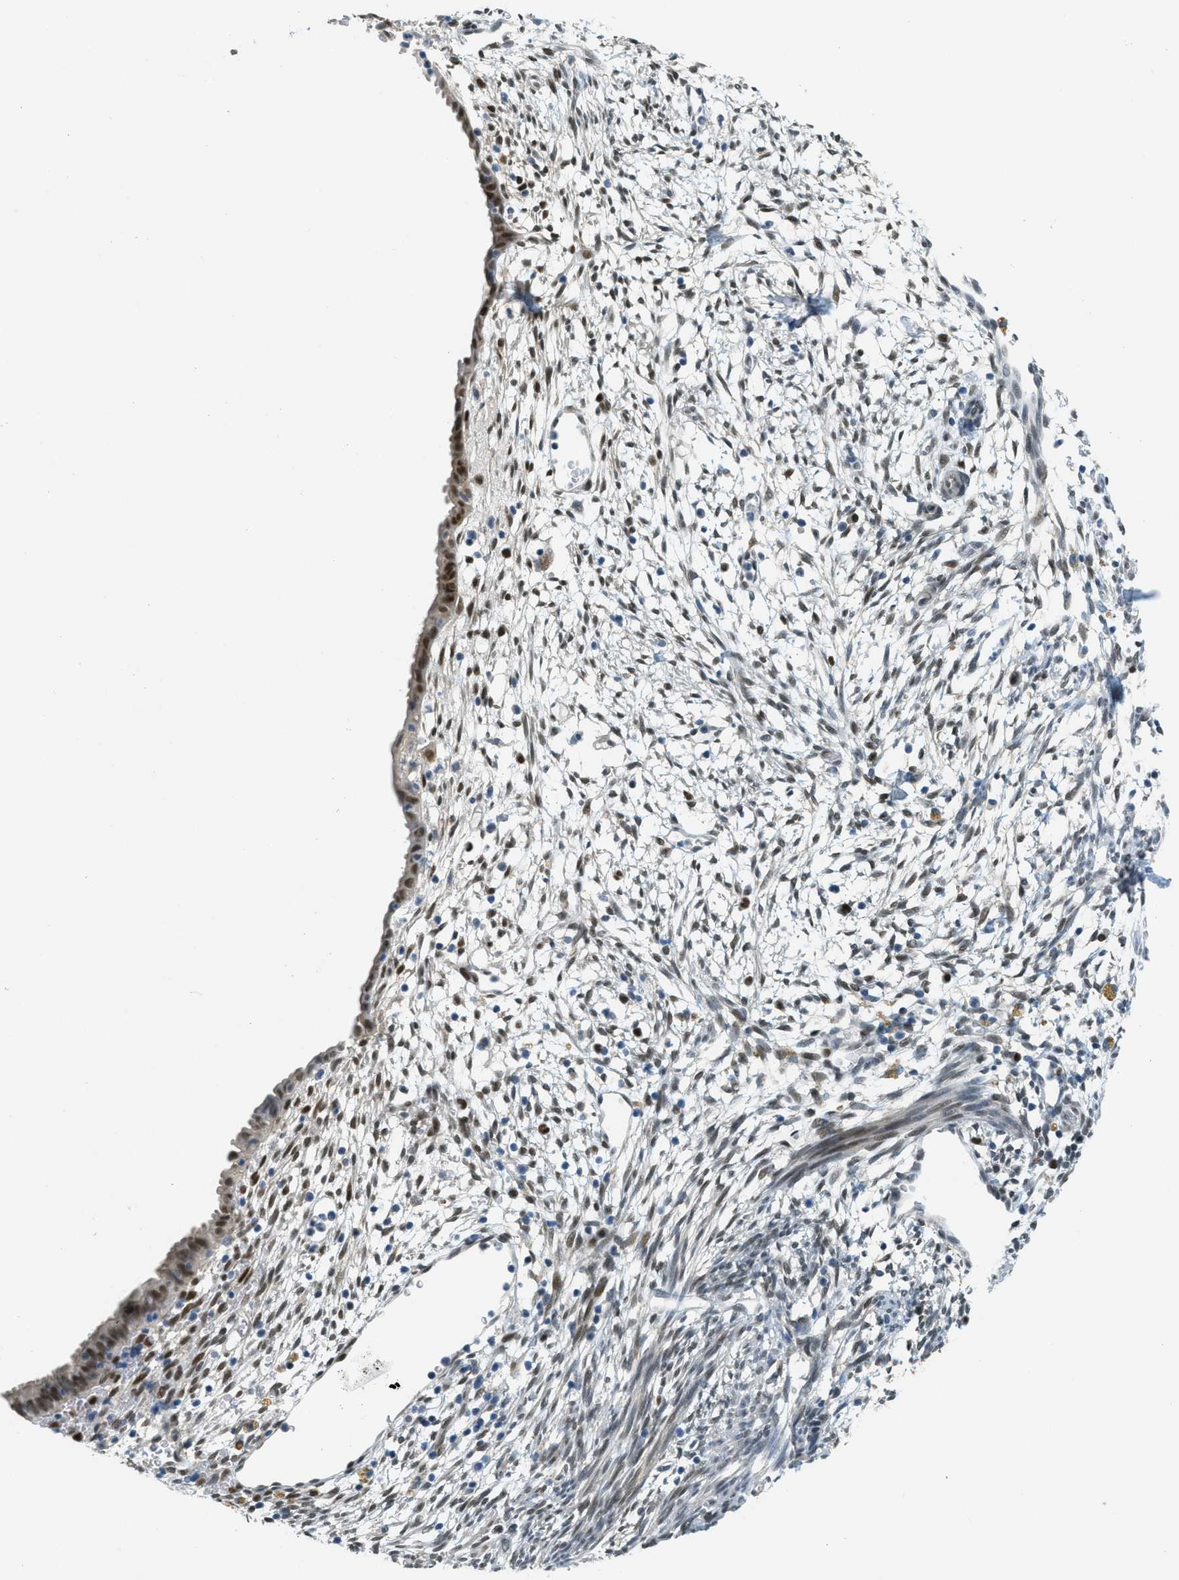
{"staining": {"intensity": "moderate", "quantity": "<25%", "location": "nuclear"}, "tissue": "endometrium", "cell_type": "Cells in endometrial stroma", "image_type": "normal", "snomed": [{"axis": "morphology", "description": "Normal tissue, NOS"}, {"axis": "morphology", "description": "Atrophy, NOS"}, {"axis": "topography", "description": "Uterus"}, {"axis": "topography", "description": "Endometrium"}], "caption": "Immunohistochemistry (IHC) (DAB (3,3'-diaminobenzidine)) staining of unremarkable endometrium shows moderate nuclear protein expression in approximately <25% of cells in endometrial stroma. The protein is shown in brown color, while the nuclei are stained blue.", "gene": "TCF3", "patient": {"sex": "female", "age": 68}}